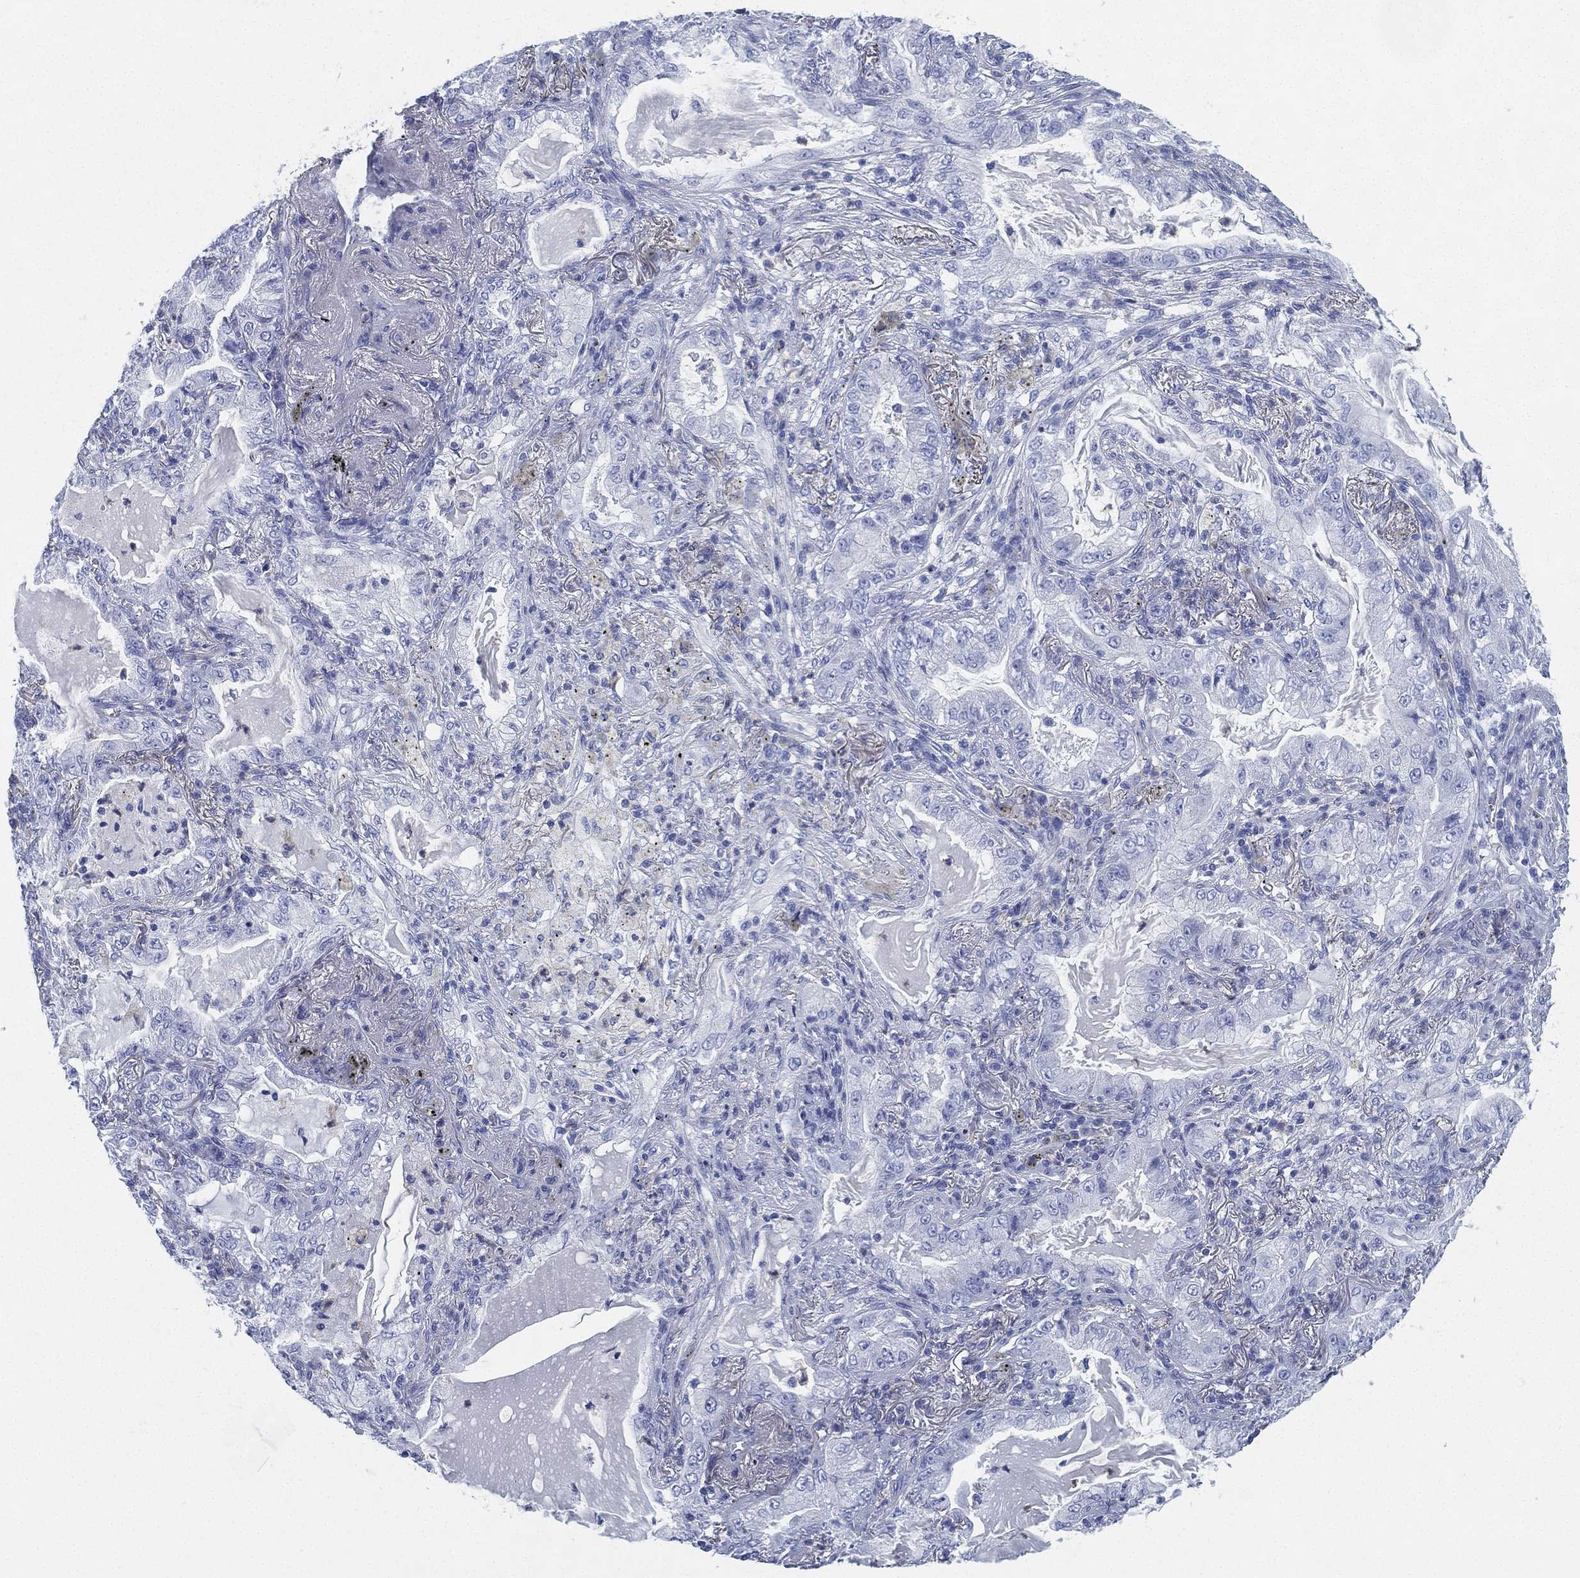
{"staining": {"intensity": "negative", "quantity": "none", "location": "none"}, "tissue": "lung cancer", "cell_type": "Tumor cells", "image_type": "cancer", "snomed": [{"axis": "morphology", "description": "Adenocarcinoma, NOS"}, {"axis": "topography", "description": "Lung"}], "caption": "This is an IHC image of human adenocarcinoma (lung). There is no staining in tumor cells.", "gene": "DEFB121", "patient": {"sex": "female", "age": 73}}